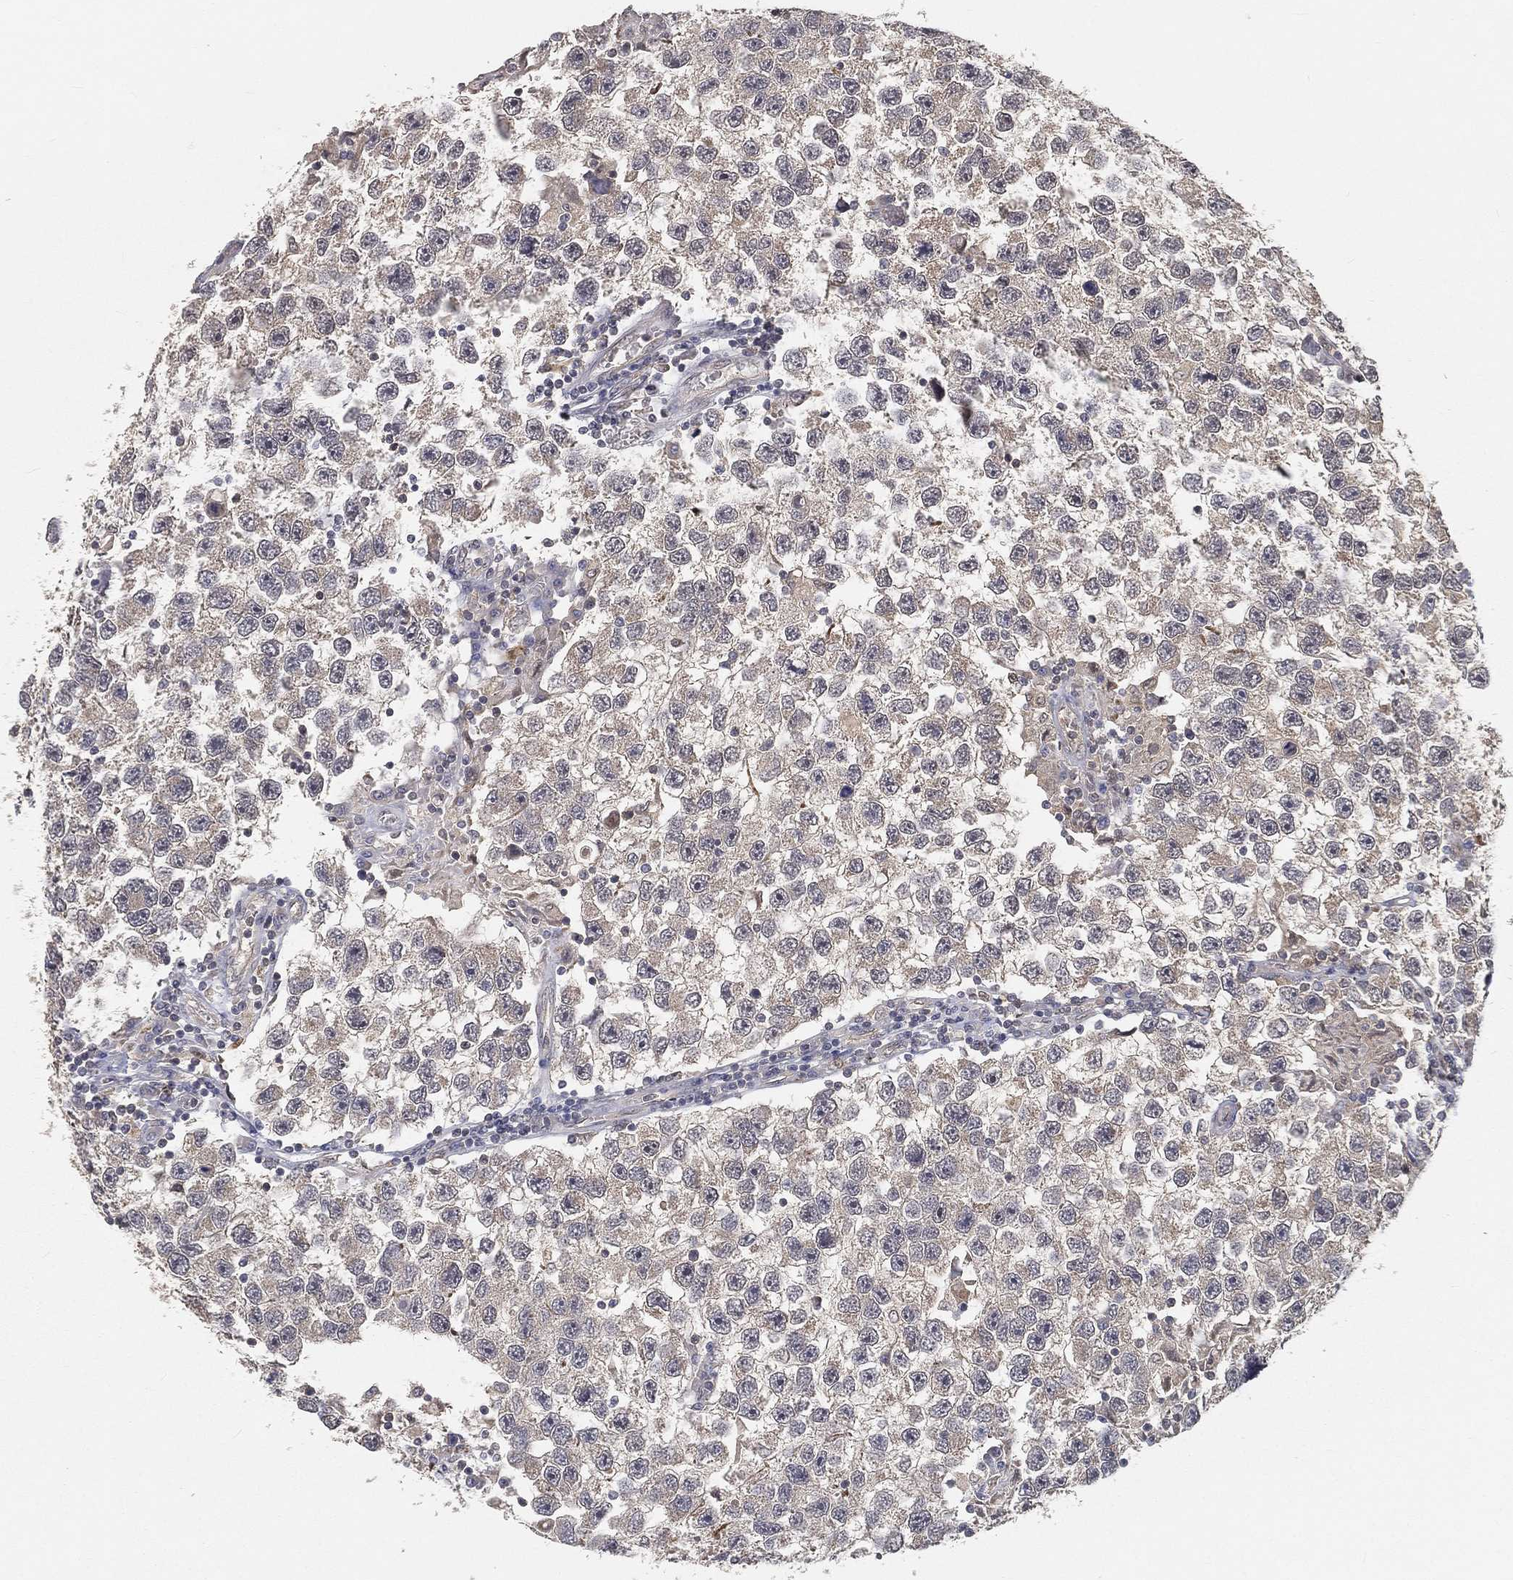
{"staining": {"intensity": "negative", "quantity": "none", "location": "none"}, "tissue": "testis cancer", "cell_type": "Tumor cells", "image_type": "cancer", "snomed": [{"axis": "morphology", "description": "Seminoma, NOS"}, {"axis": "topography", "description": "Testis"}], "caption": "Testis cancer (seminoma) was stained to show a protein in brown. There is no significant expression in tumor cells. (DAB (3,3'-diaminobenzidine) immunohistochemistry (IHC) with hematoxylin counter stain).", "gene": "MAPK1", "patient": {"sex": "male", "age": 26}}